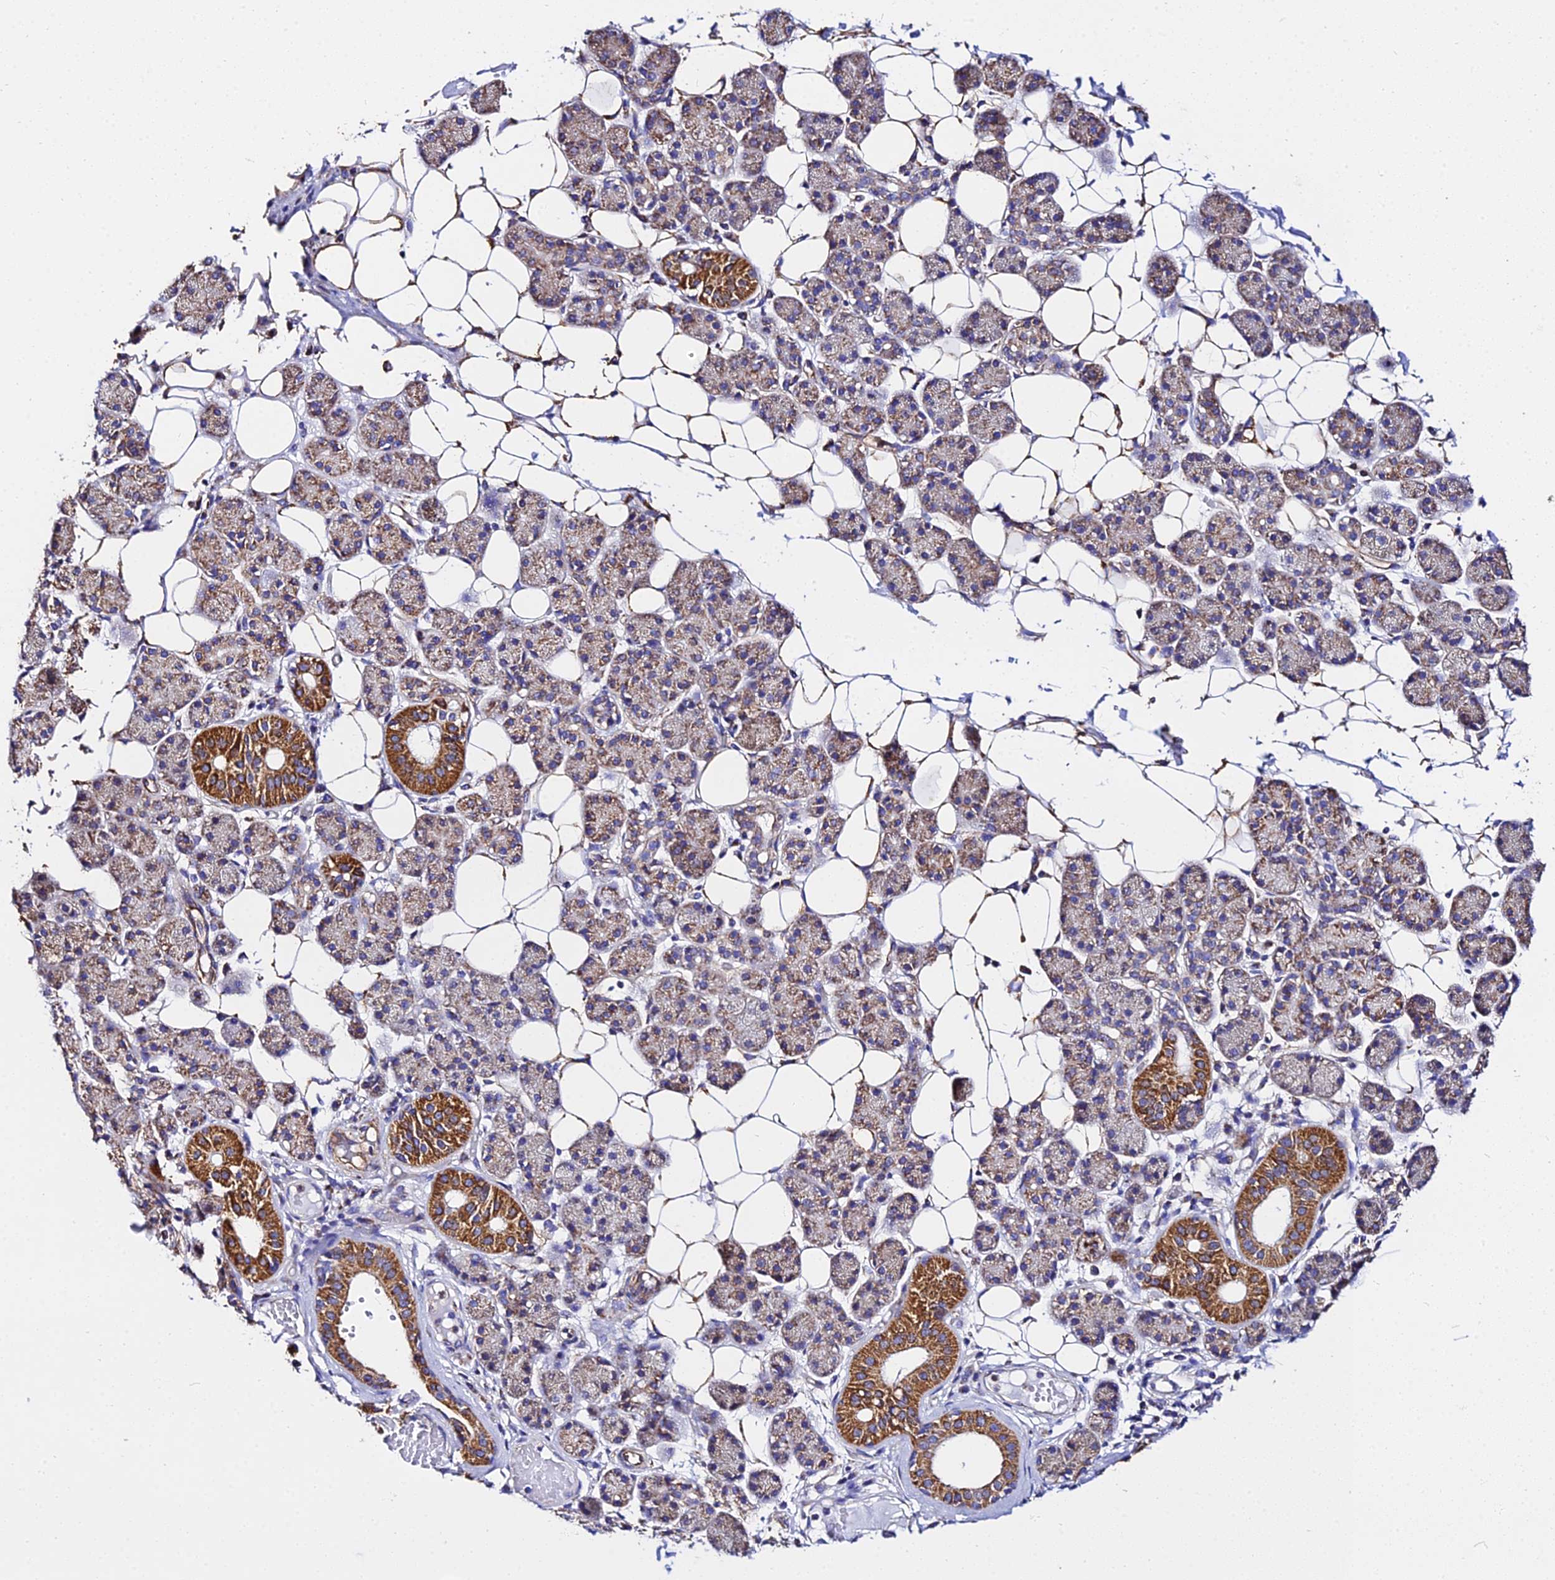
{"staining": {"intensity": "strong", "quantity": "25%-75%", "location": "cytoplasmic/membranous"}, "tissue": "salivary gland", "cell_type": "Glandular cells", "image_type": "normal", "snomed": [{"axis": "morphology", "description": "Normal tissue, NOS"}, {"axis": "topography", "description": "Salivary gland"}], "caption": "Immunohistochemistry (IHC) histopathology image of normal salivary gland: human salivary gland stained using immunohistochemistry reveals high levels of strong protein expression localized specifically in the cytoplasmic/membranous of glandular cells, appearing as a cytoplasmic/membranous brown color.", "gene": "ZNF573", "patient": {"sex": "female", "age": 33}}